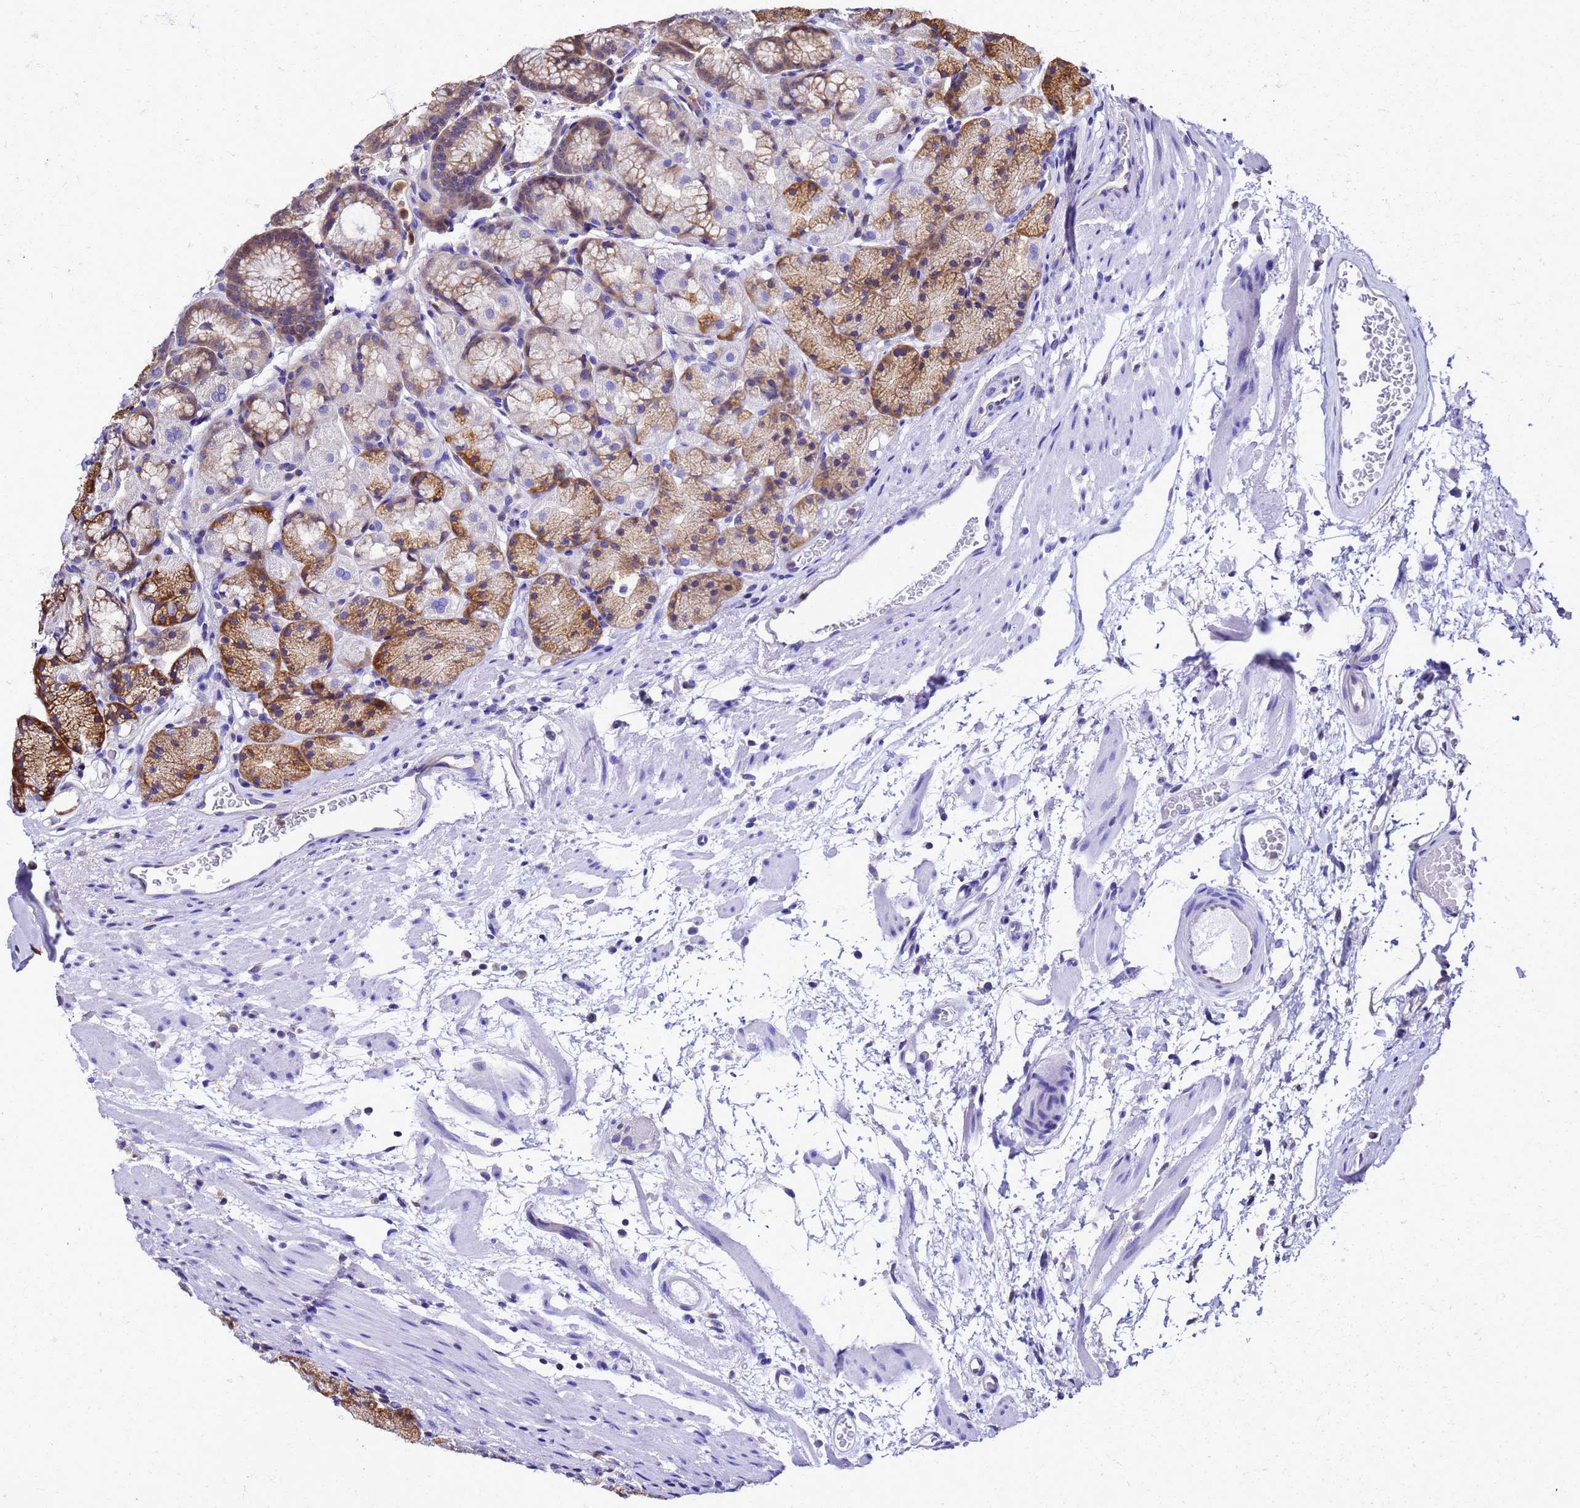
{"staining": {"intensity": "moderate", "quantity": "25%-75%", "location": "cytoplasmic/membranous,nuclear"}, "tissue": "stomach", "cell_type": "Glandular cells", "image_type": "normal", "snomed": [{"axis": "morphology", "description": "Normal tissue, NOS"}, {"axis": "topography", "description": "Stomach"}], "caption": "Moderate cytoplasmic/membranous,nuclear expression is present in approximately 25%-75% of glandular cells in normal stomach.", "gene": "S100A11", "patient": {"sex": "male", "age": 63}}